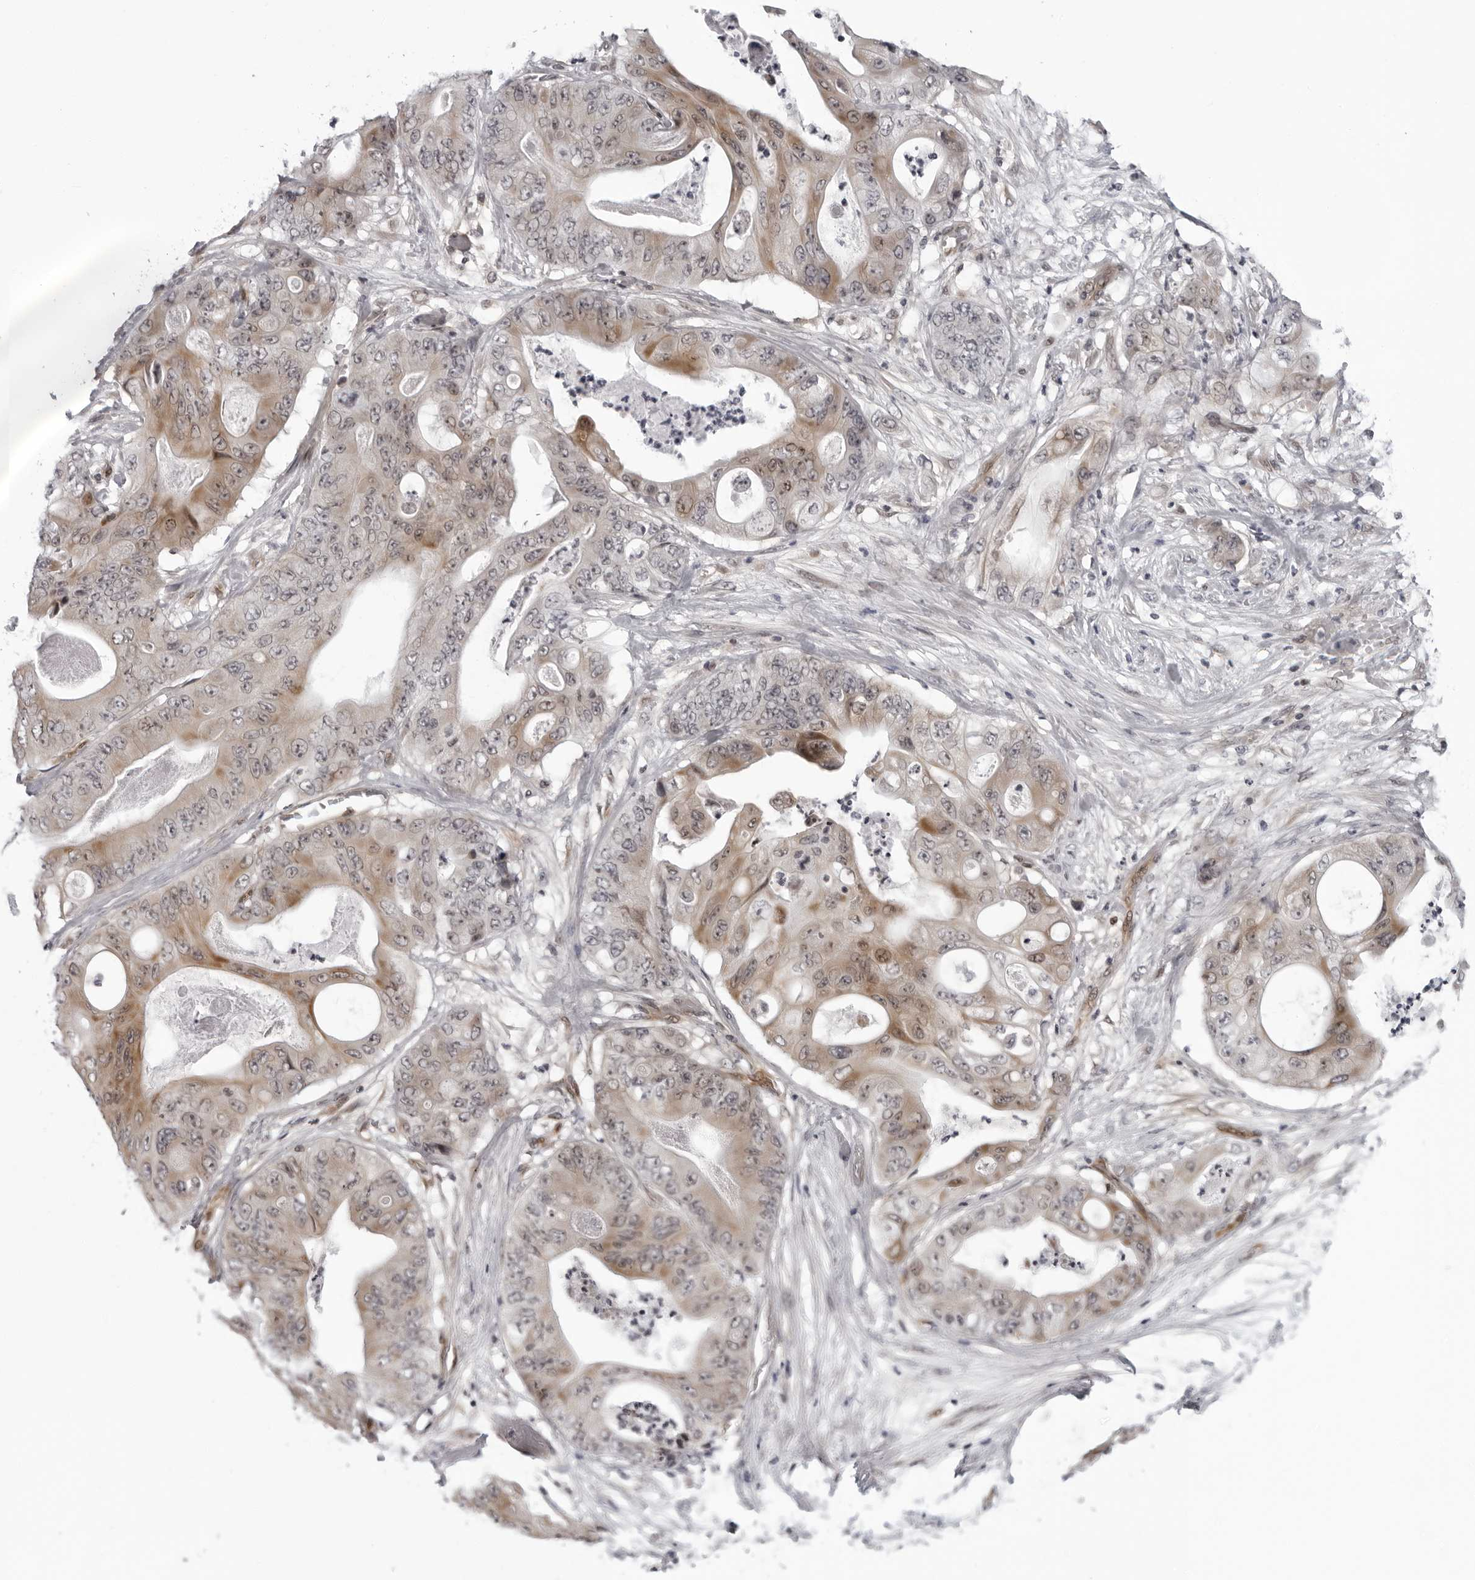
{"staining": {"intensity": "moderate", "quantity": "25%-75%", "location": "cytoplasmic/membranous,nuclear"}, "tissue": "stomach cancer", "cell_type": "Tumor cells", "image_type": "cancer", "snomed": [{"axis": "morphology", "description": "Adenocarcinoma, NOS"}, {"axis": "topography", "description": "Stomach"}], "caption": "The photomicrograph reveals staining of adenocarcinoma (stomach), revealing moderate cytoplasmic/membranous and nuclear protein staining (brown color) within tumor cells. (DAB (3,3'-diaminobenzidine) = brown stain, brightfield microscopy at high magnification).", "gene": "MAPK12", "patient": {"sex": "female", "age": 73}}